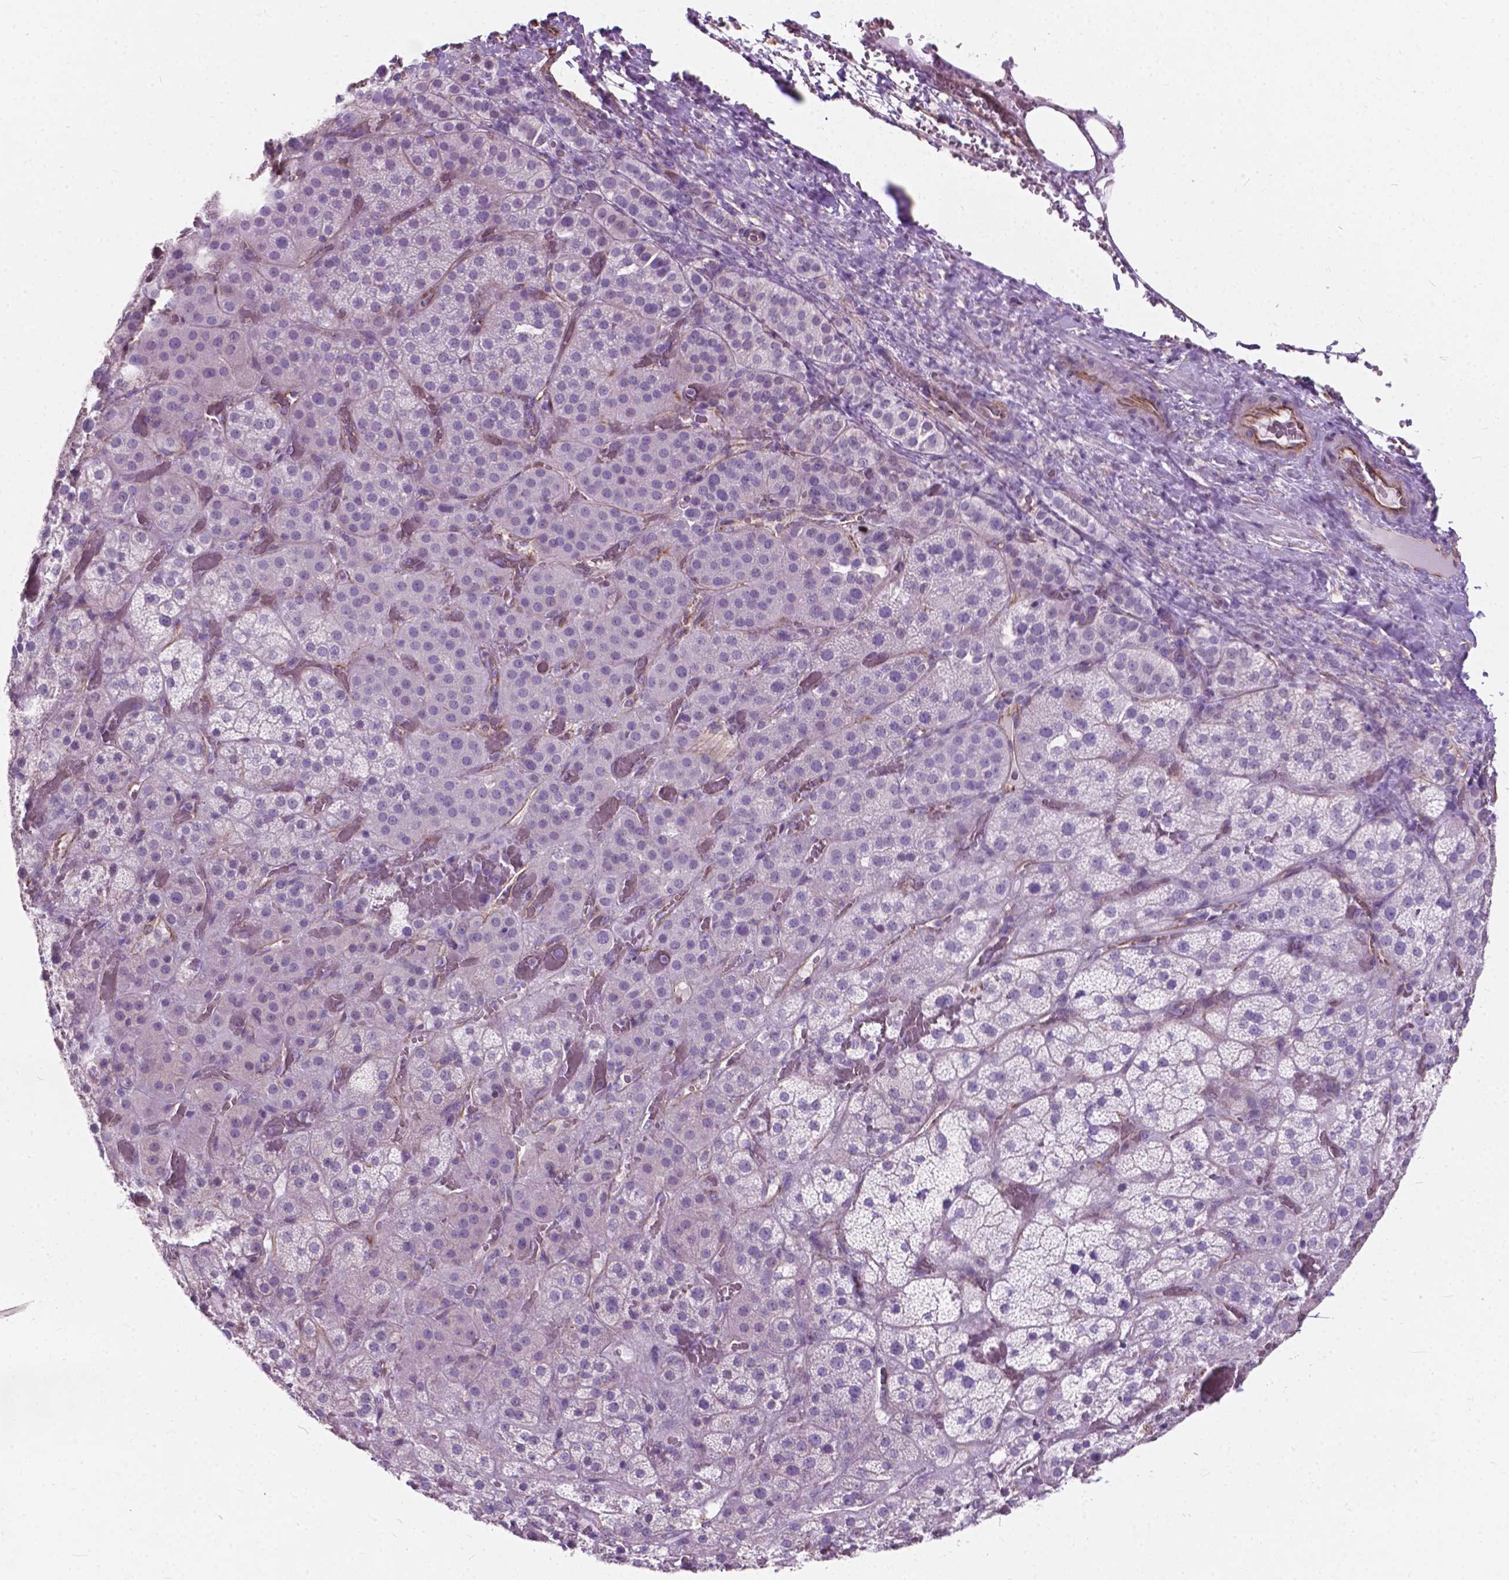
{"staining": {"intensity": "negative", "quantity": "none", "location": "none"}, "tissue": "adrenal gland", "cell_type": "Glandular cells", "image_type": "normal", "snomed": [{"axis": "morphology", "description": "Normal tissue, NOS"}, {"axis": "topography", "description": "Adrenal gland"}], "caption": "IHC photomicrograph of benign adrenal gland: adrenal gland stained with DAB (3,3'-diaminobenzidine) displays no significant protein staining in glandular cells. The staining was performed using DAB to visualize the protein expression in brown, while the nuclei were stained in blue with hematoxylin (Magnification: 20x).", "gene": "AMOT", "patient": {"sex": "male", "age": 57}}